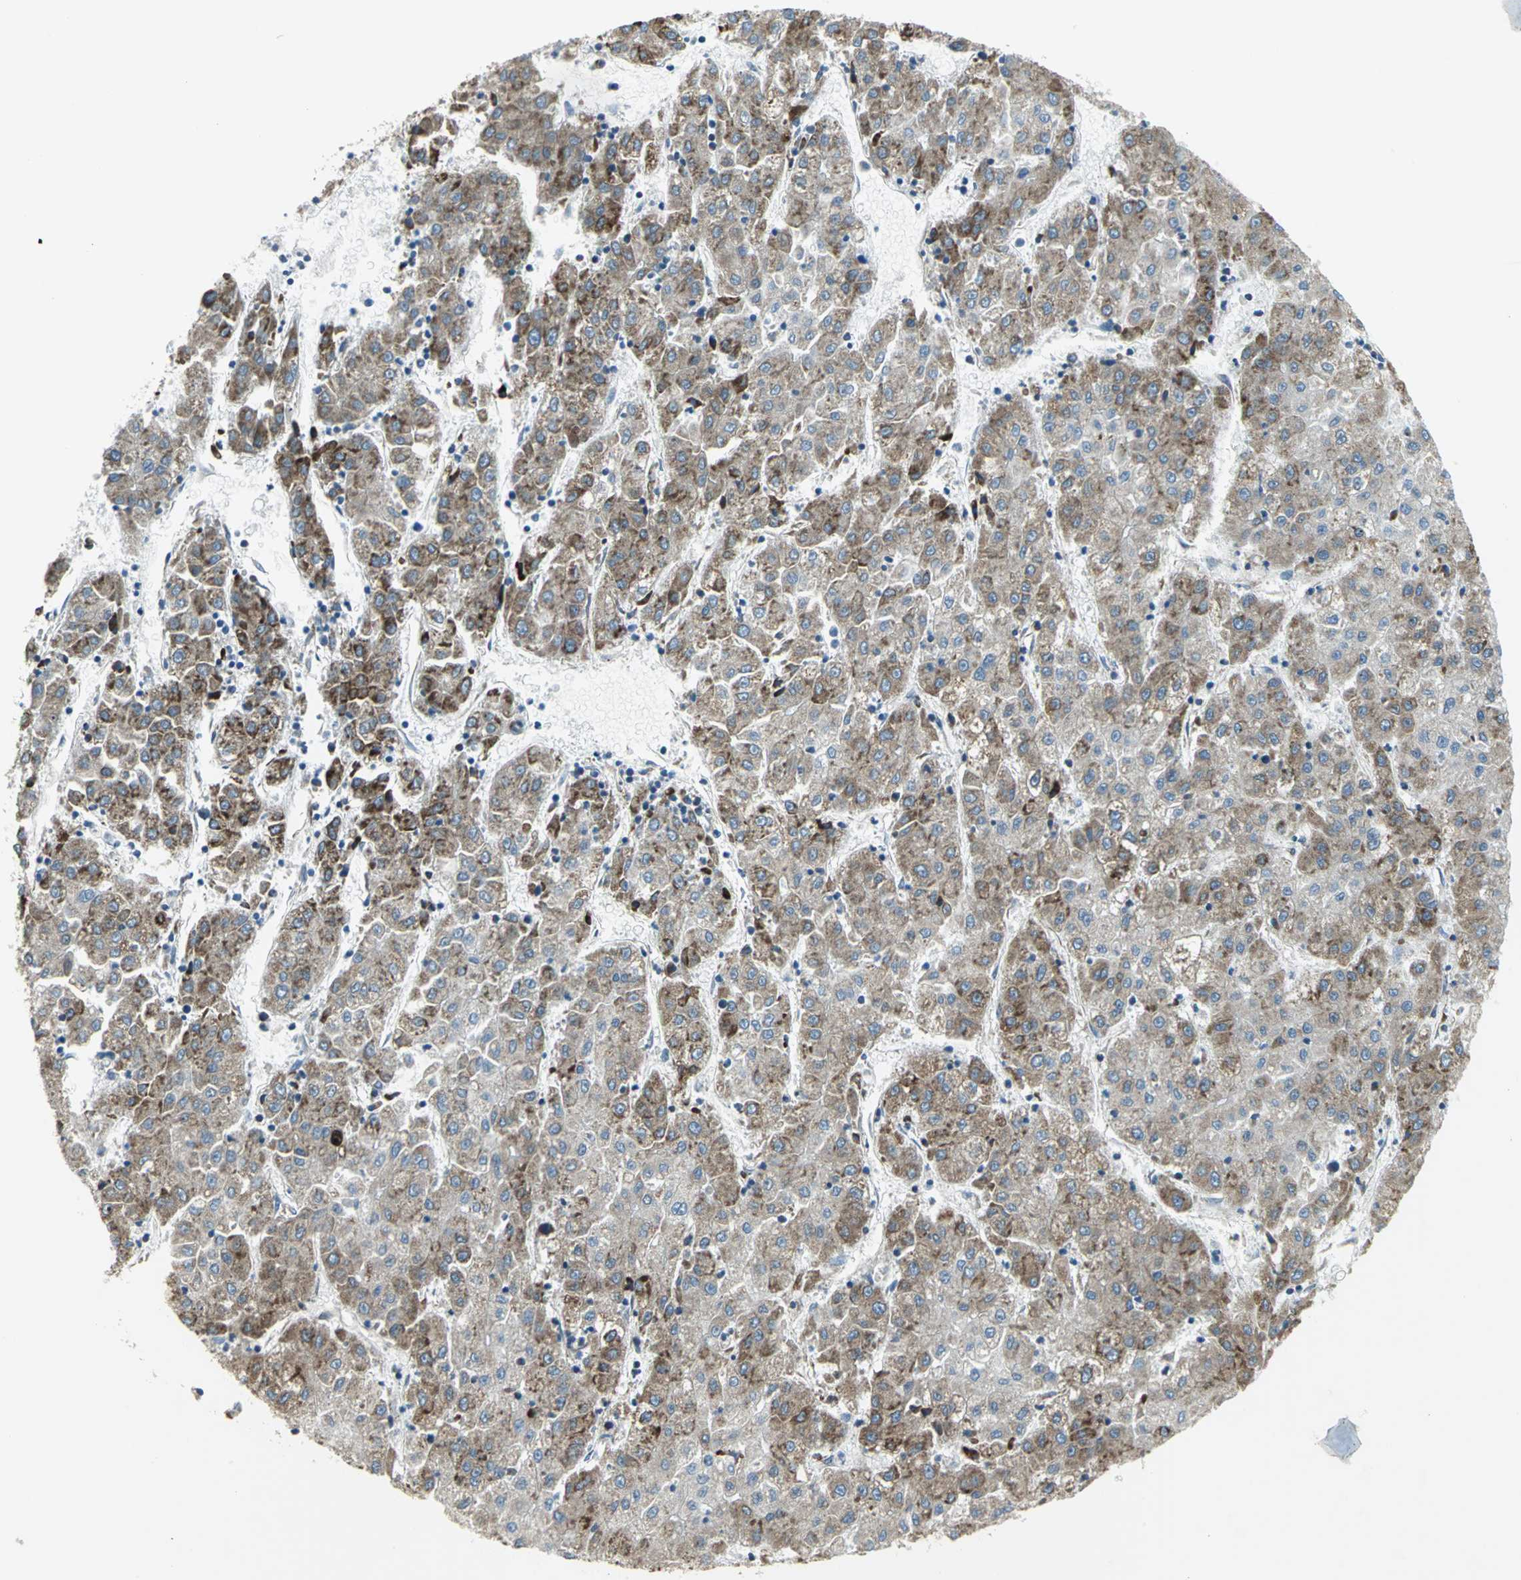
{"staining": {"intensity": "strong", "quantity": "25%-75%", "location": "cytoplasmic/membranous"}, "tissue": "liver cancer", "cell_type": "Tumor cells", "image_type": "cancer", "snomed": [{"axis": "morphology", "description": "Carcinoma, Hepatocellular, NOS"}, {"axis": "topography", "description": "Liver"}], "caption": "DAB (3,3'-diaminobenzidine) immunohistochemical staining of hepatocellular carcinoma (liver) exhibits strong cytoplasmic/membranous protein staining in about 25%-75% of tumor cells.", "gene": "TULP4", "patient": {"sex": "male", "age": 72}}